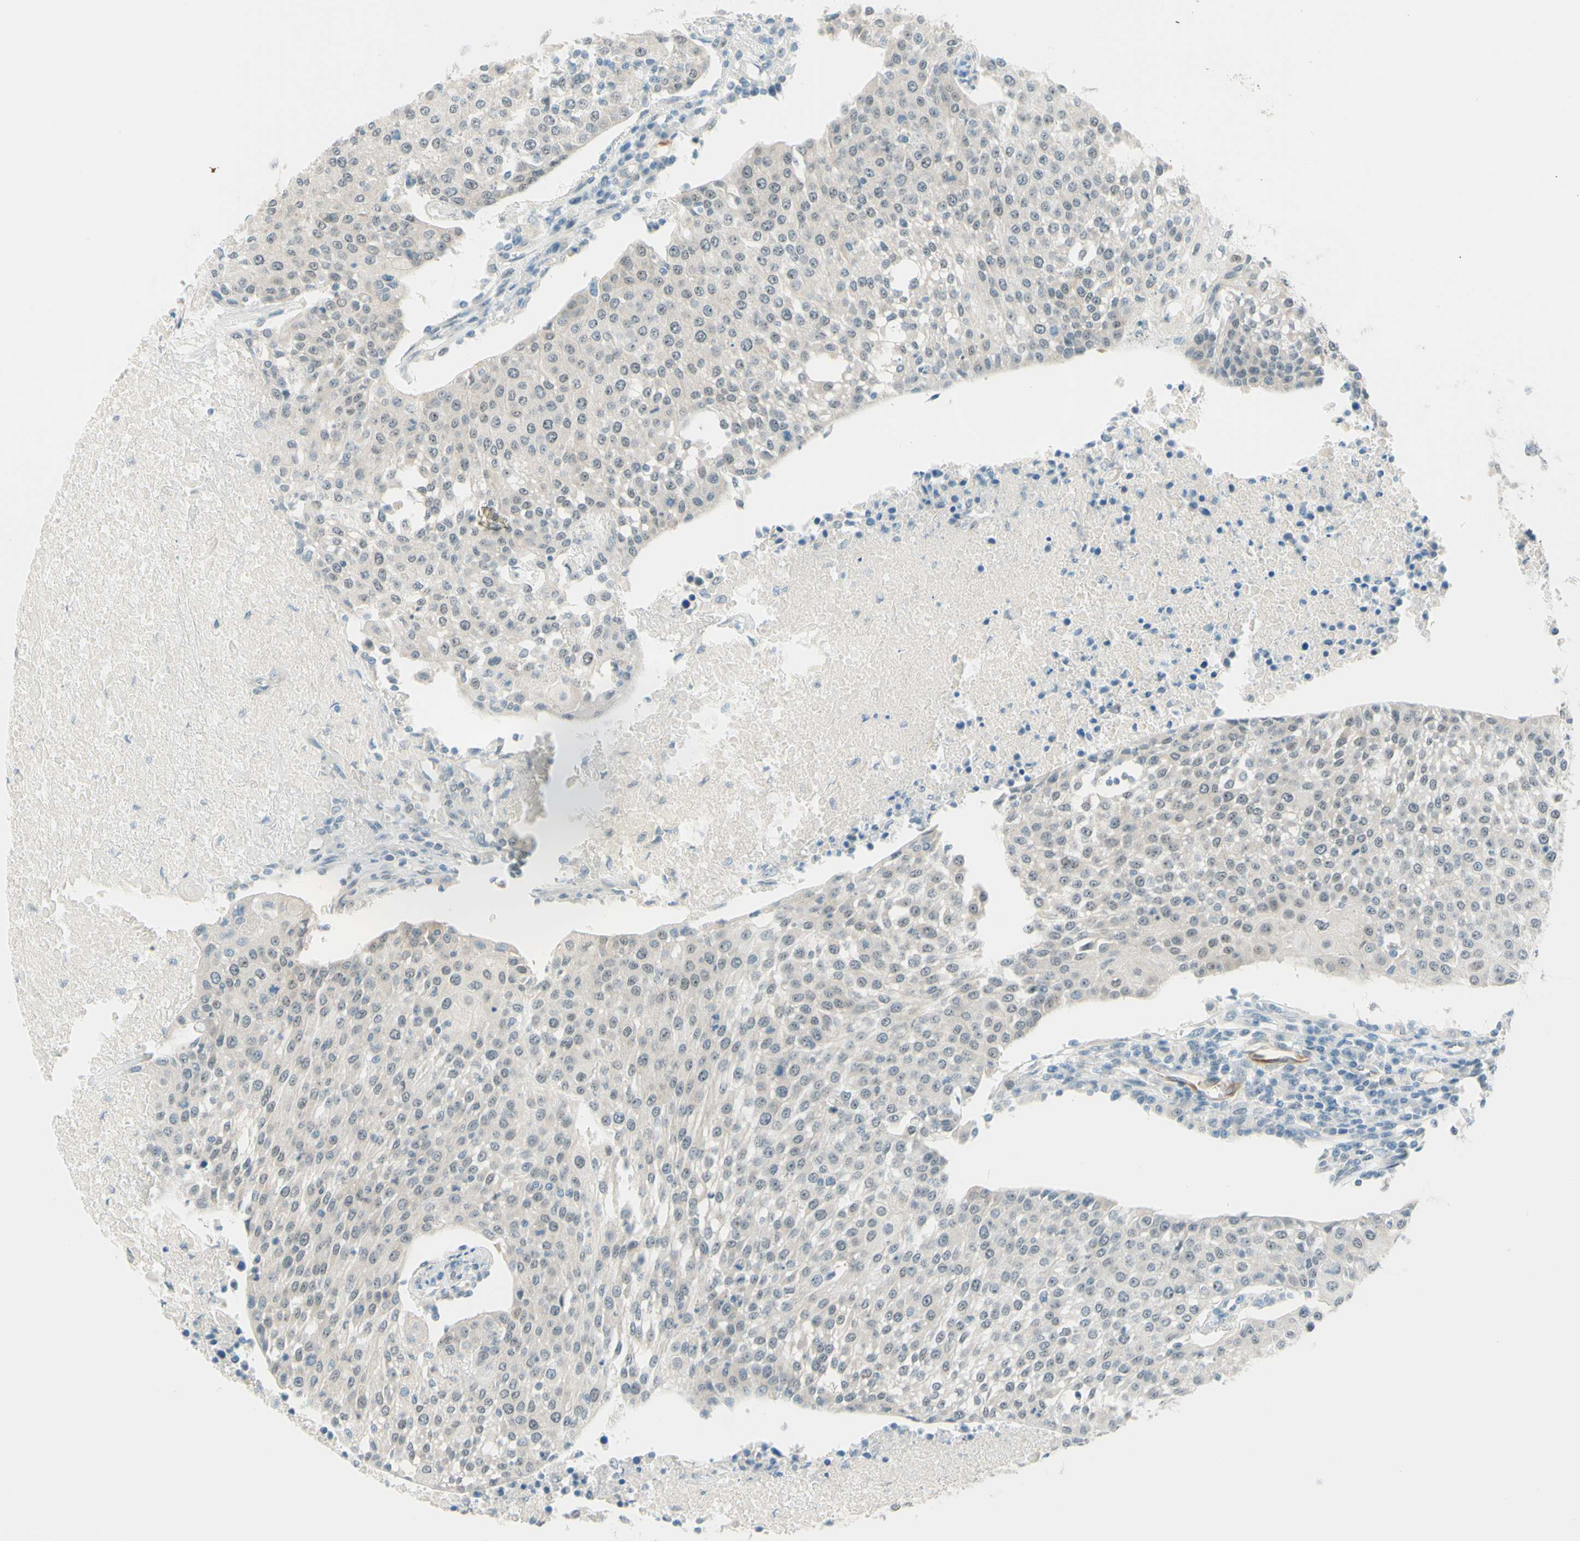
{"staining": {"intensity": "weak", "quantity": "25%-75%", "location": "nuclear"}, "tissue": "urothelial cancer", "cell_type": "Tumor cells", "image_type": "cancer", "snomed": [{"axis": "morphology", "description": "Urothelial carcinoma, High grade"}, {"axis": "topography", "description": "Urinary bladder"}], "caption": "DAB (3,3'-diaminobenzidine) immunohistochemical staining of human urothelial cancer reveals weak nuclear protein positivity in approximately 25%-75% of tumor cells.", "gene": "JPH1", "patient": {"sex": "female", "age": 85}}